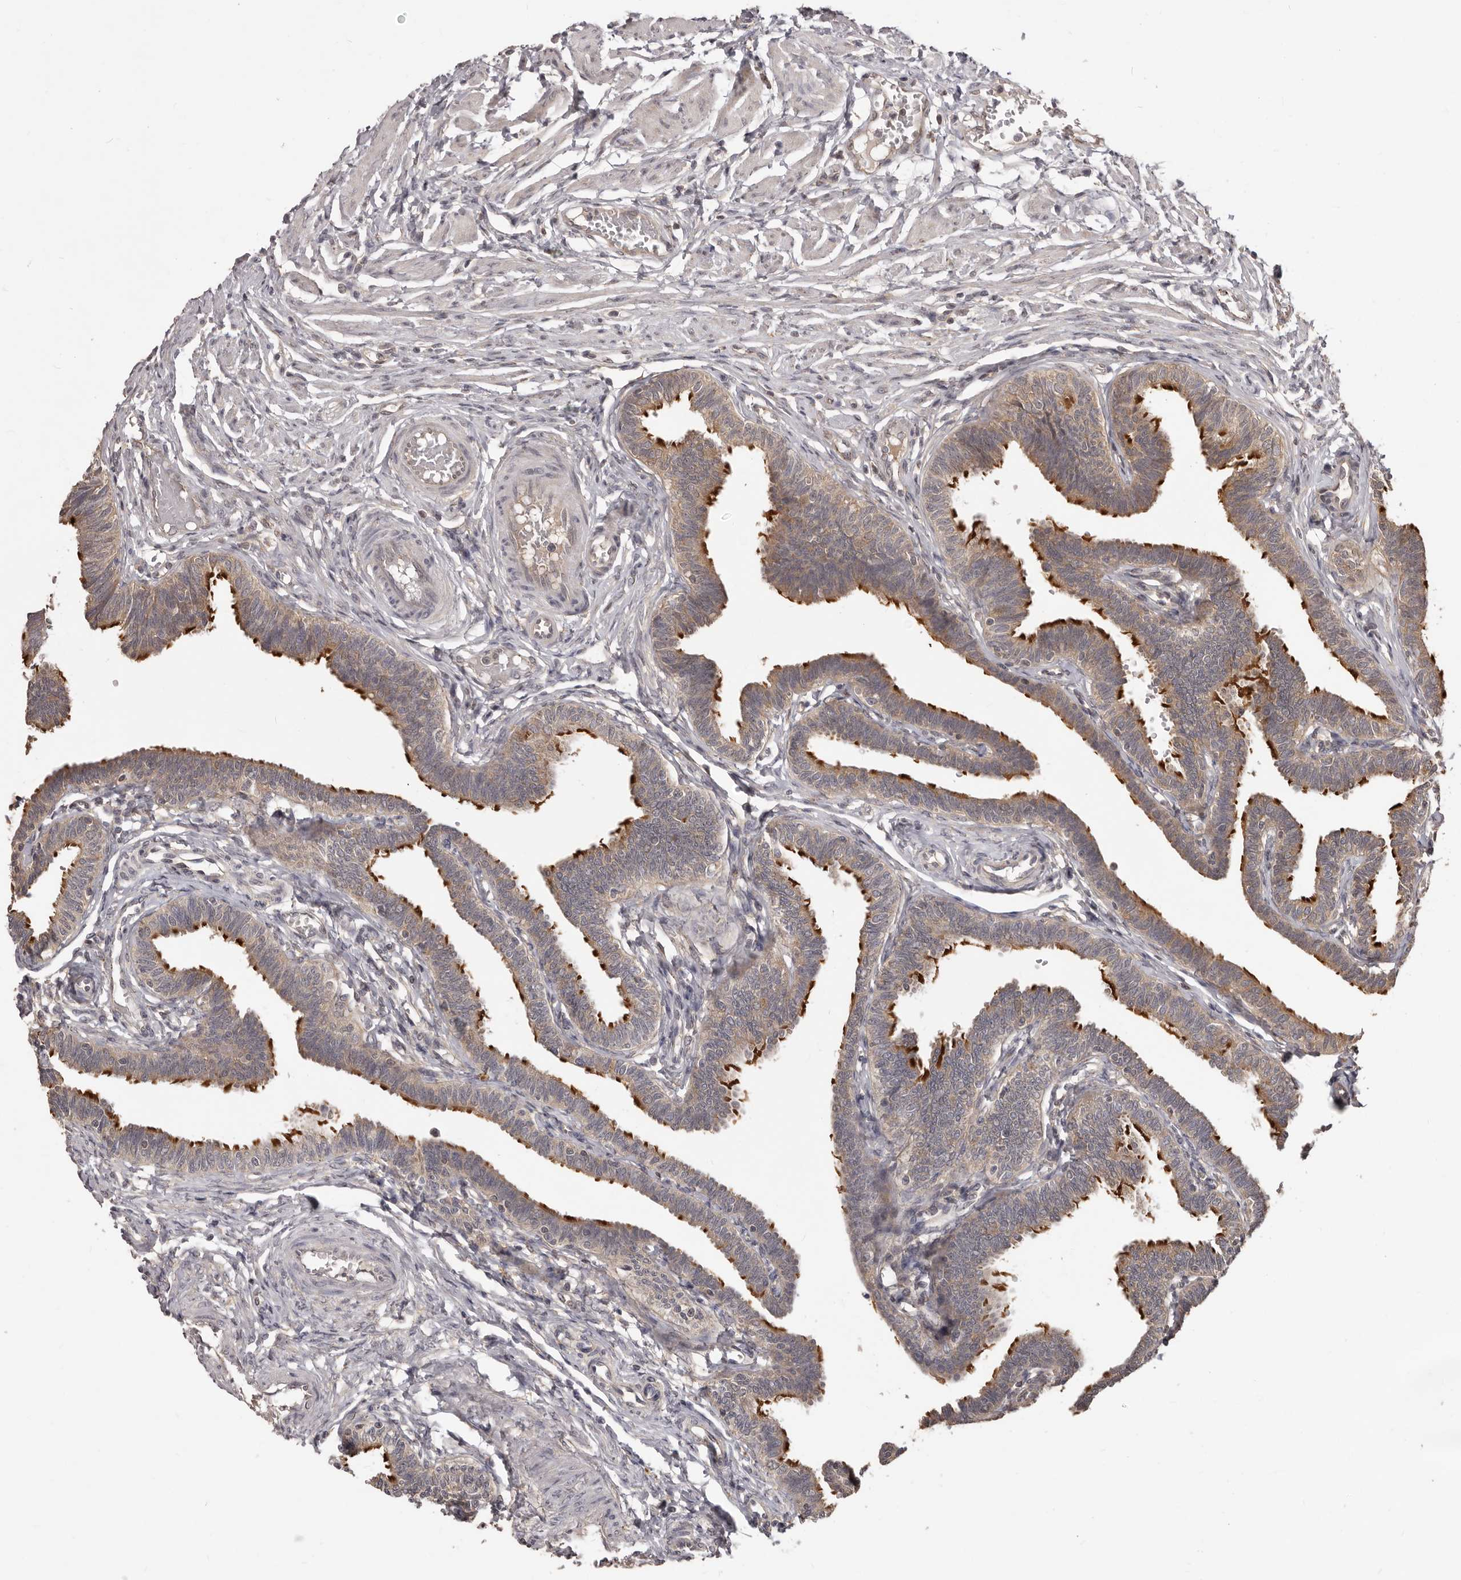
{"staining": {"intensity": "strong", "quantity": "<25%", "location": "cytoplasmic/membranous"}, "tissue": "fallopian tube", "cell_type": "Glandular cells", "image_type": "normal", "snomed": [{"axis": "morphology", "description": "Normal tissue, NOS"}, {"axis": "topography", "description": "Fallopian tube"}, {"axis": "topography", "description": "Ovary"}], "caption": "Protein staining of normal fallopian tube exhibits strong cytoplasmic/membranous expression in approximately <25% of glandular cells. The protein is stained brown, and the nuclei are stained in blue (DAB IHC with brightfield microscopy, high magnification).", "gene": "MTO1", "patient": {"sex": "female", "age": 23}}